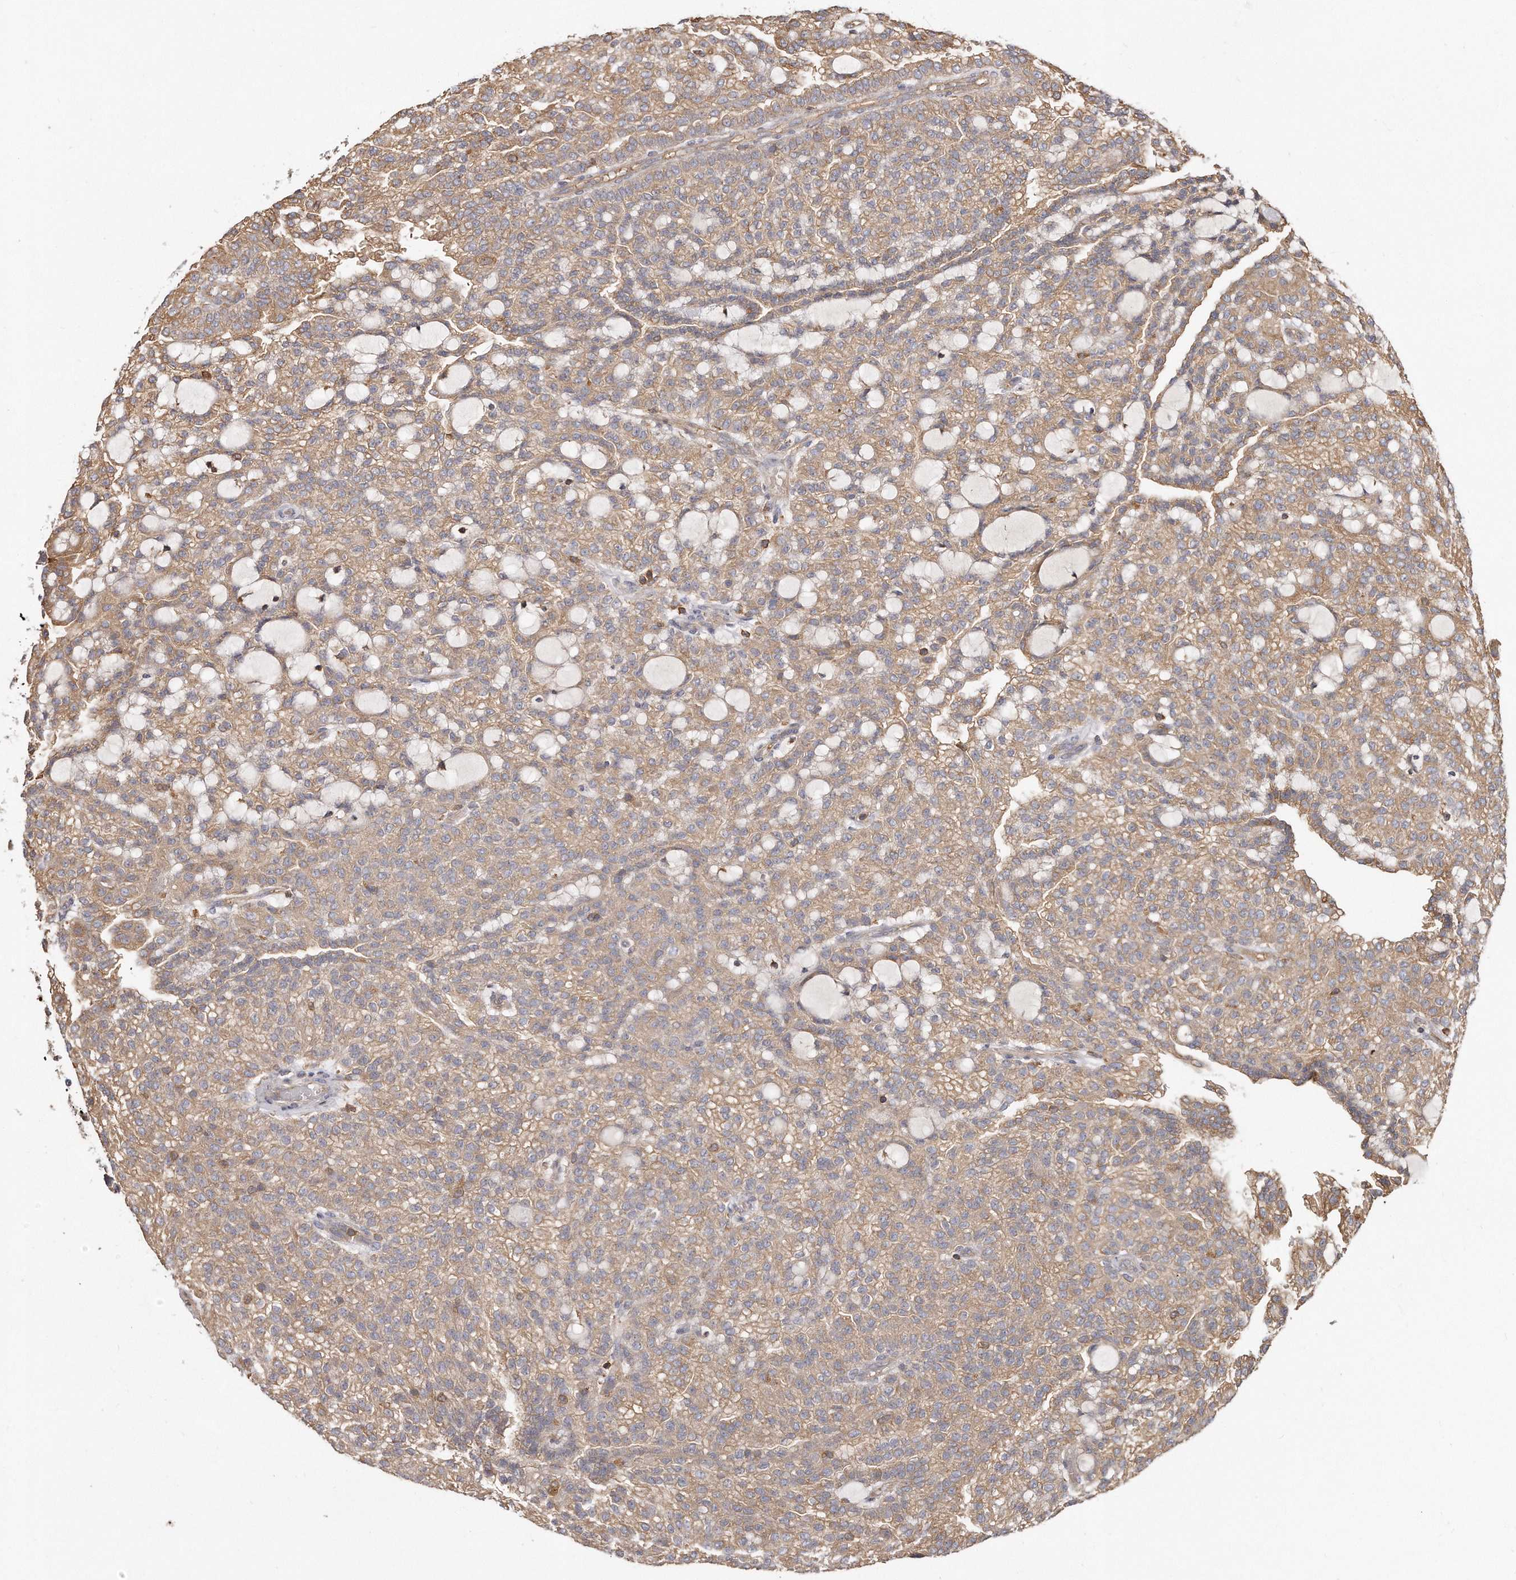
{"staining": {"intensity": "weak", "quantity": ">75%", "location": "cytoplasmic/membranous"}, "tissue": "renal cancer", "cell_type": "Tumor cells", "image_type": "cancer", "snomed": [{"axis": "morphology", "description": "Adenocarcinoma, NOS"}, {"axis": "topography", "description": "Kidney"}], "caption": "Immunohistochemical staining of renal cancer (adenocarcinoma) exhibits low levels of weak cytoplasmic/membranous protein positivity in approximately >75% of tumor cells. The staining is performed using DAB (3,3'-diaminobenzidine) brown chromogen to label protein expression. The nuclei are counter-stained blue using hematoxylin.", "gene": "CAP1", "patient": {"sex": "male", "age": 63}}